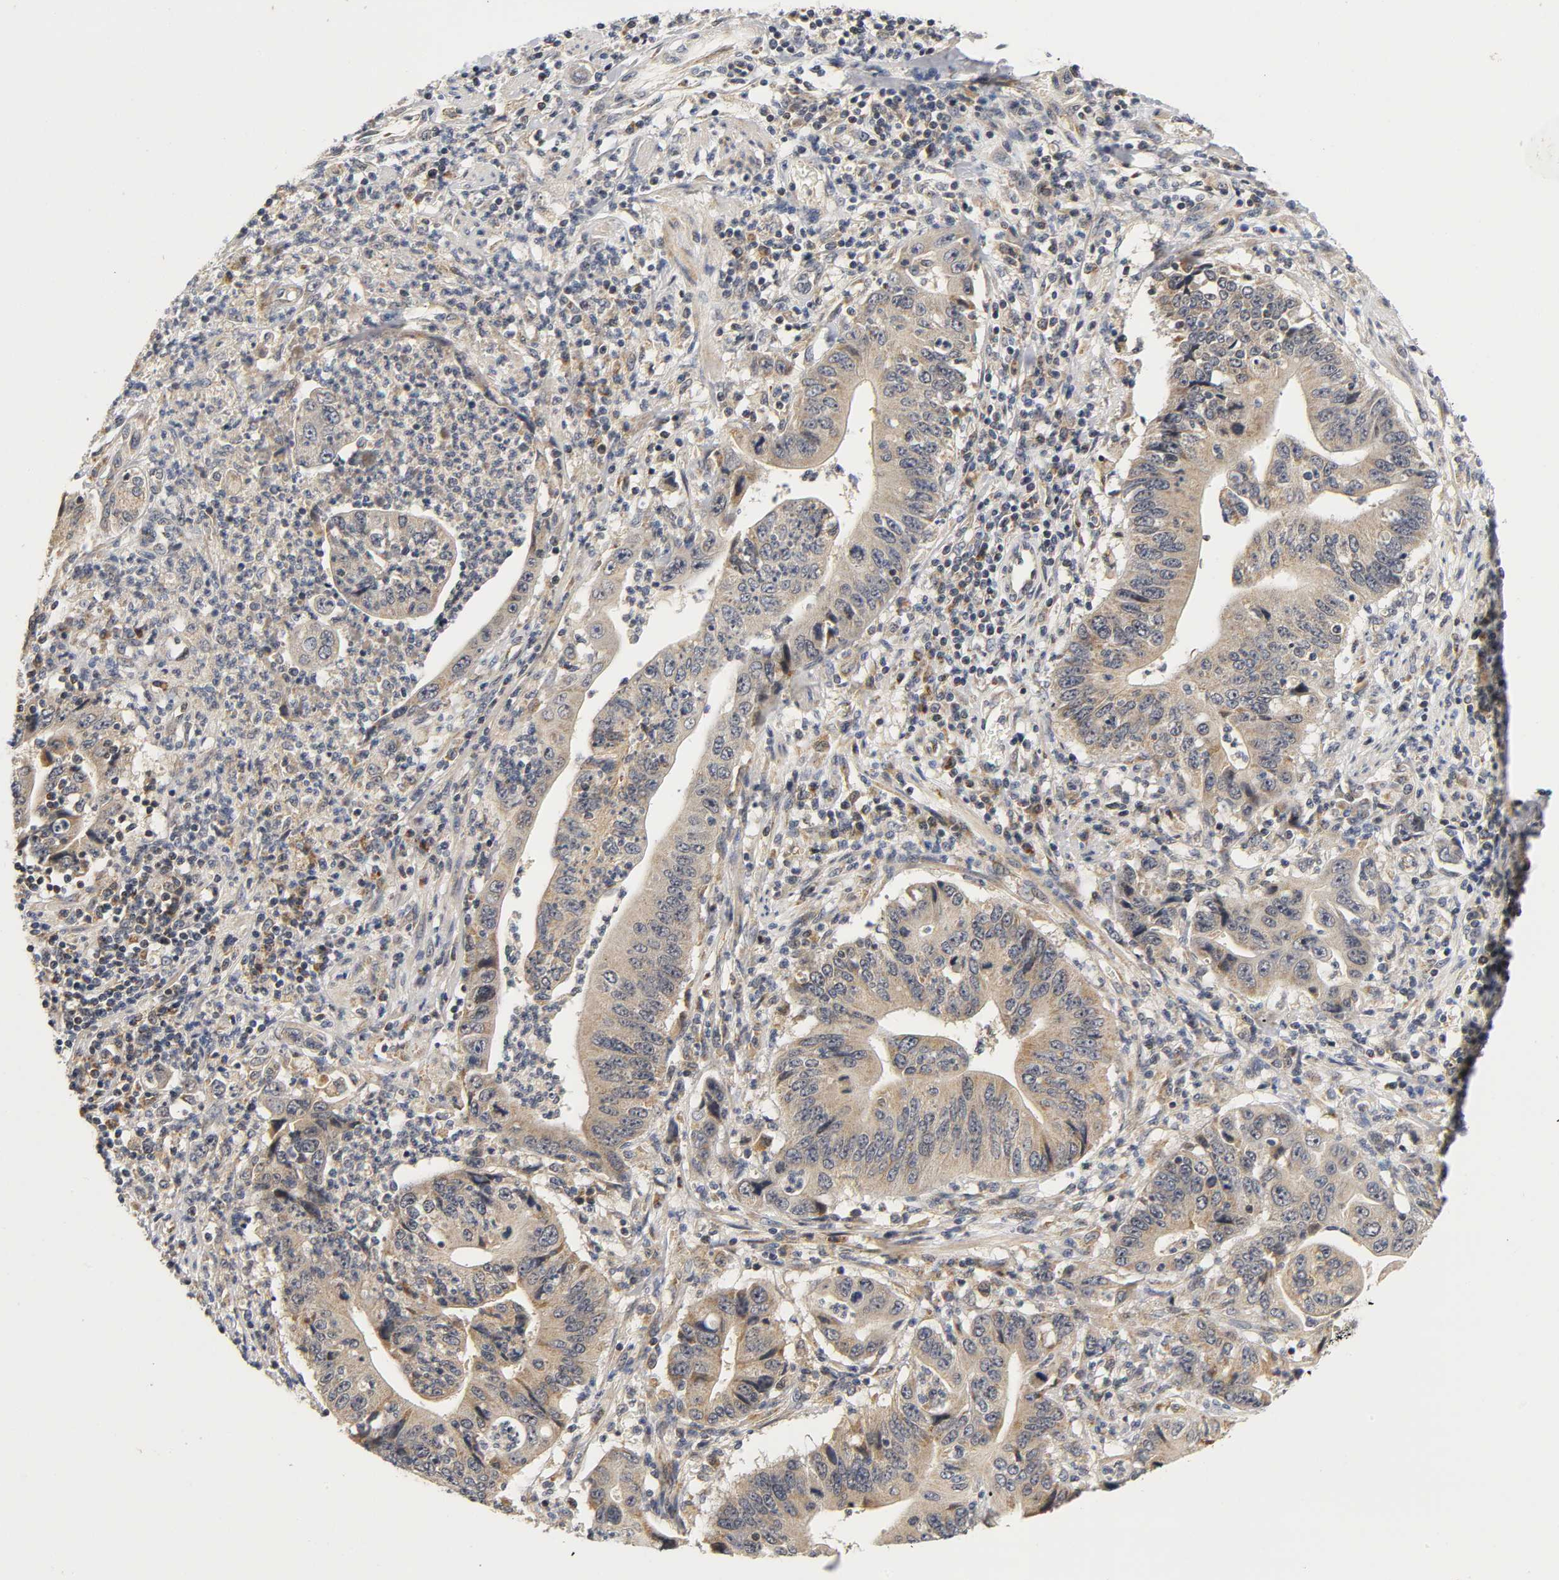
{"staining": {"intensity": "weak", "quantity": ">75%", "location": "cytoplasmic/membranous"}, "tissue": "pancreatic cancer", "cell_type": "Tumor cells", "image_type": "cancer", "snomed": [{"axis": "morphology", "description": "Adenocarcinoma, NOS"}, {"axis": "topography", "description": "Pancreas"}], "caption": "About >75% of tumor cells in human adenocarcinoma (pancreatic) reveal weak cytoplasmic/membranous protein expression as visualized by brown immunohistochemical staining.", "gene": "NRP1", "patient": {"sex": "female", "age": 48}}